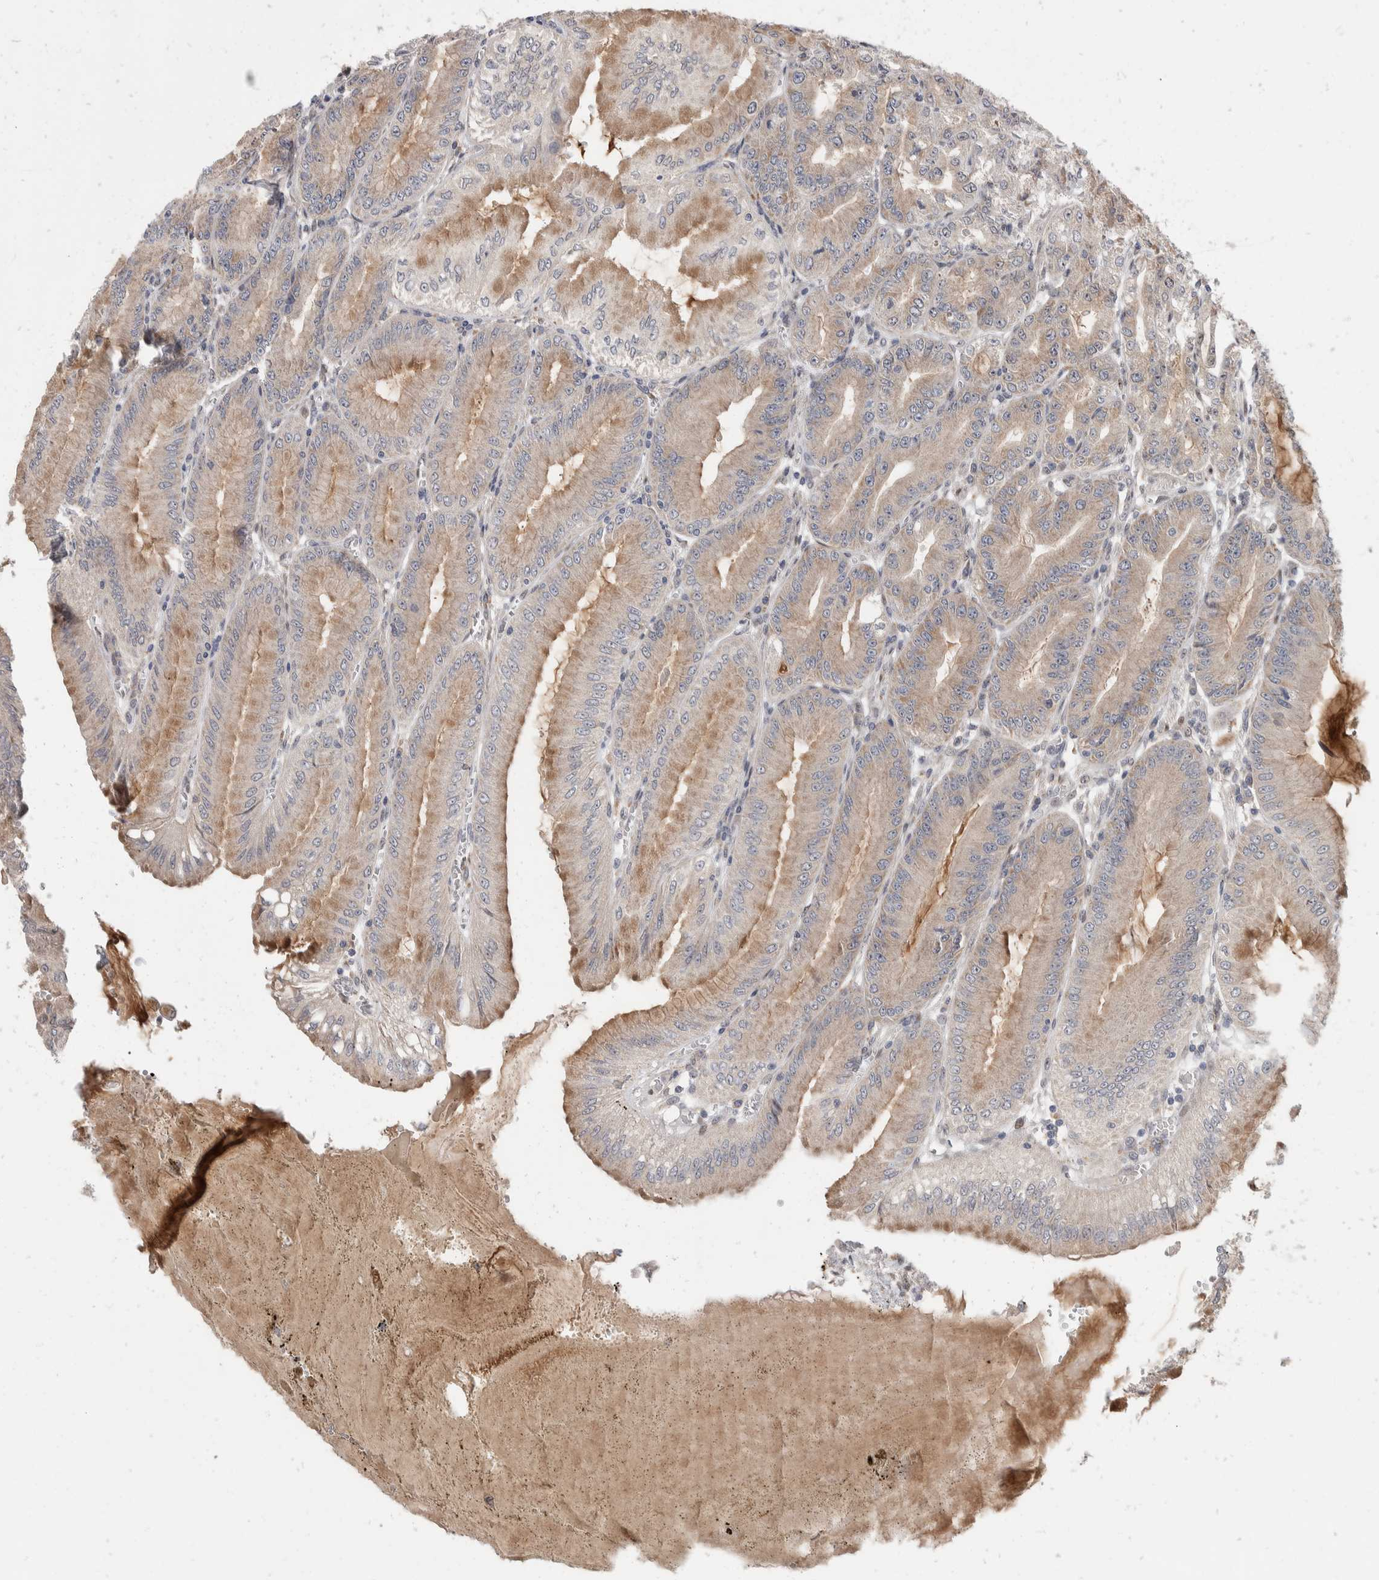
{"staining": {"intensity": "moderate", "quantity": "<25%", "location": "cytoplasmic/membranous,nuclear"}, "tissue": "stomach", "cell_type": "Glandular cells", "image_type": "normal", "snomed": [{"axis": "morphology", "description": "Normal tissue, NOS"}, {"axis": "topography", "description": "Stomach, lower"}], "caption": "Glandular cells reveal low levels of moderate cytoplasmic/membranous,nuclear staining in approximately <25% of cells in benign stomach.", "gene": "ZNF703", "patient": {"sex": "male", "age": 71}}